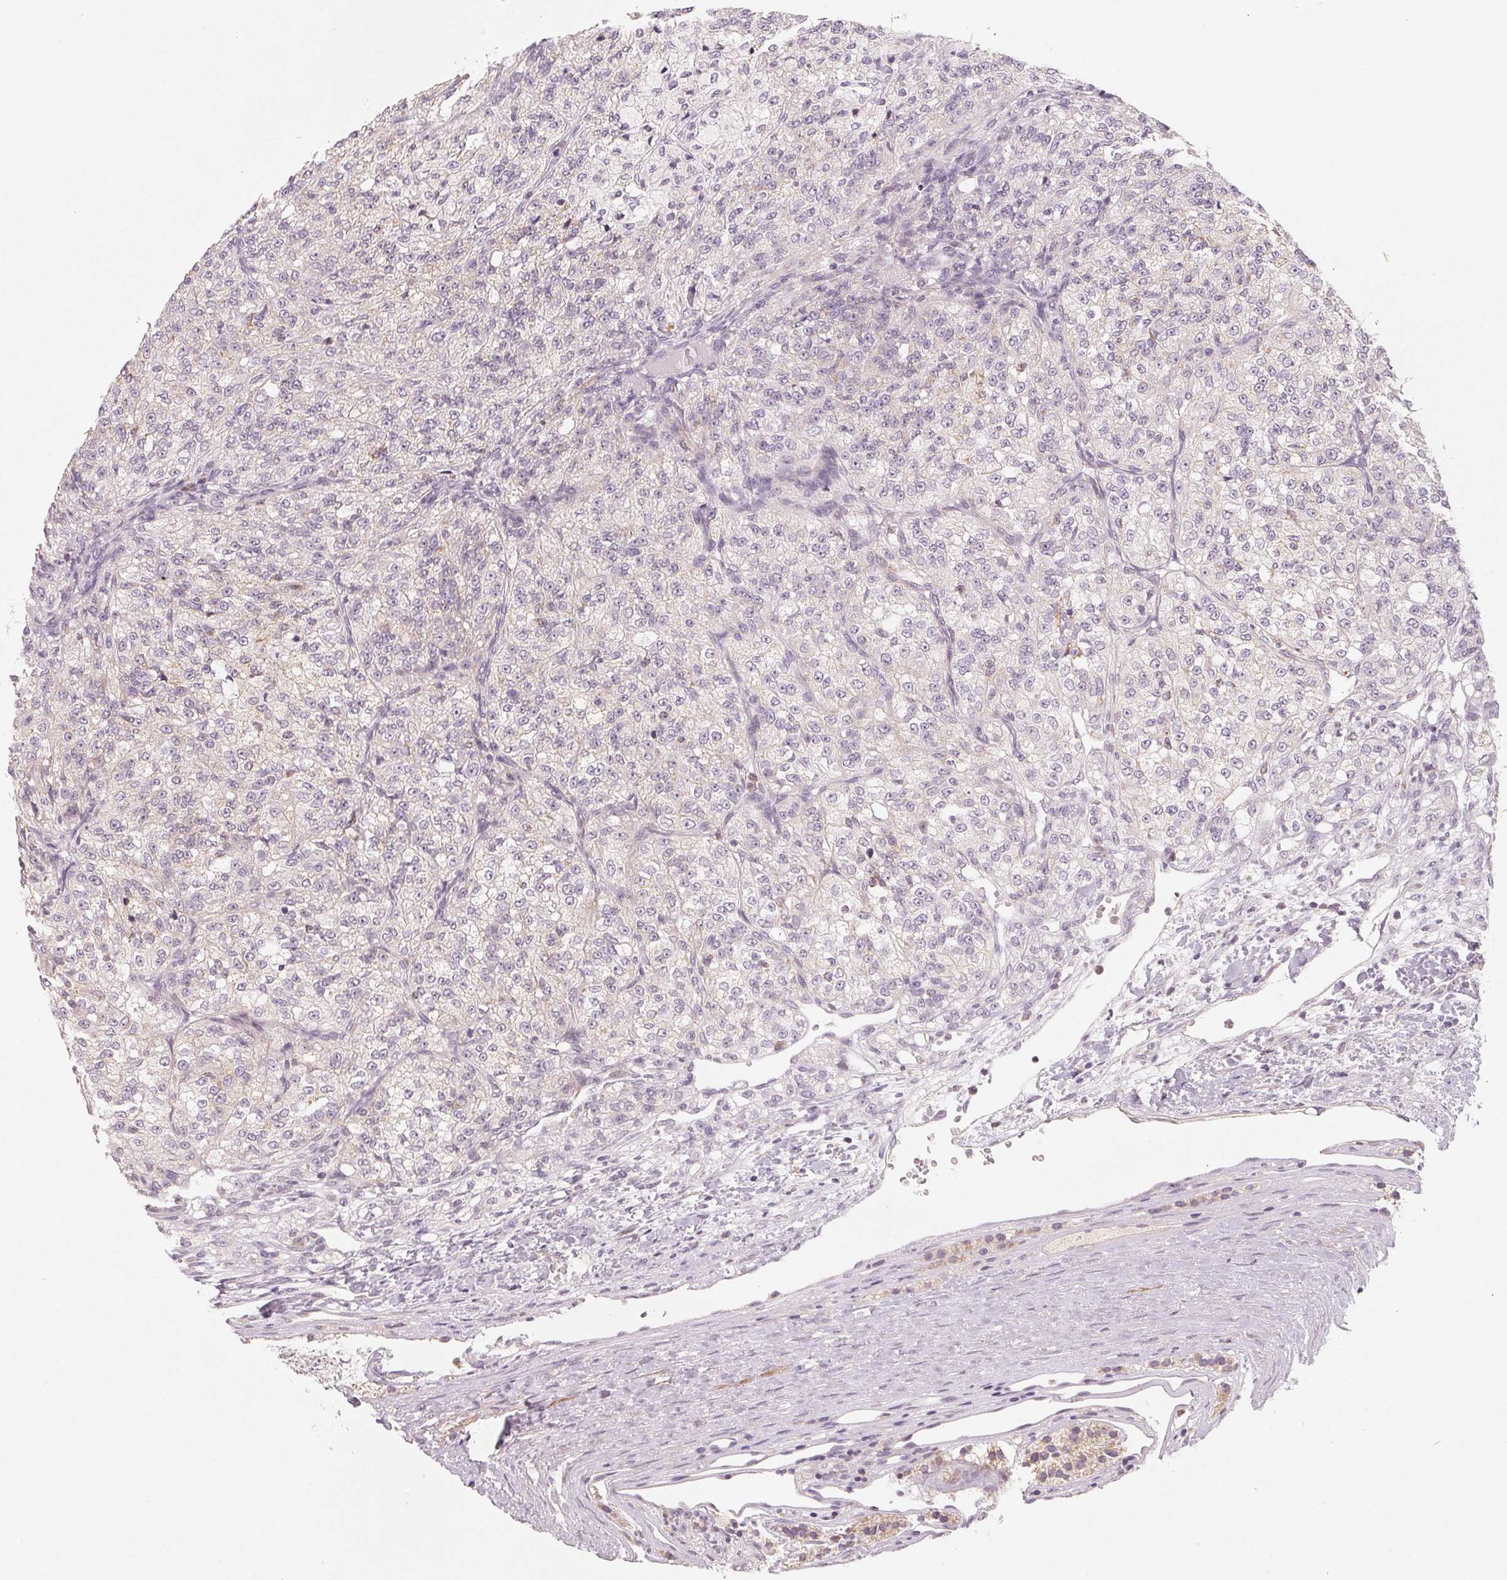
{"staining": {"intensity": "negative", "quantity": "none", "location": "none"}, "tissue": "renal cancer", "cell_type": "Tumor cells", "image_type": "cancer", "snomed": [{"axis": "morphology", "description": "Adenocarcinoma, NOS"}, {"axis": "topography", "description": "Kidney"}], "caption": "Renal cancer was stained to show a protein in brown. There is no significant staining in tumor cells.", "gene": "GHITM", "patient": {"sex": "female", "age": 63}}